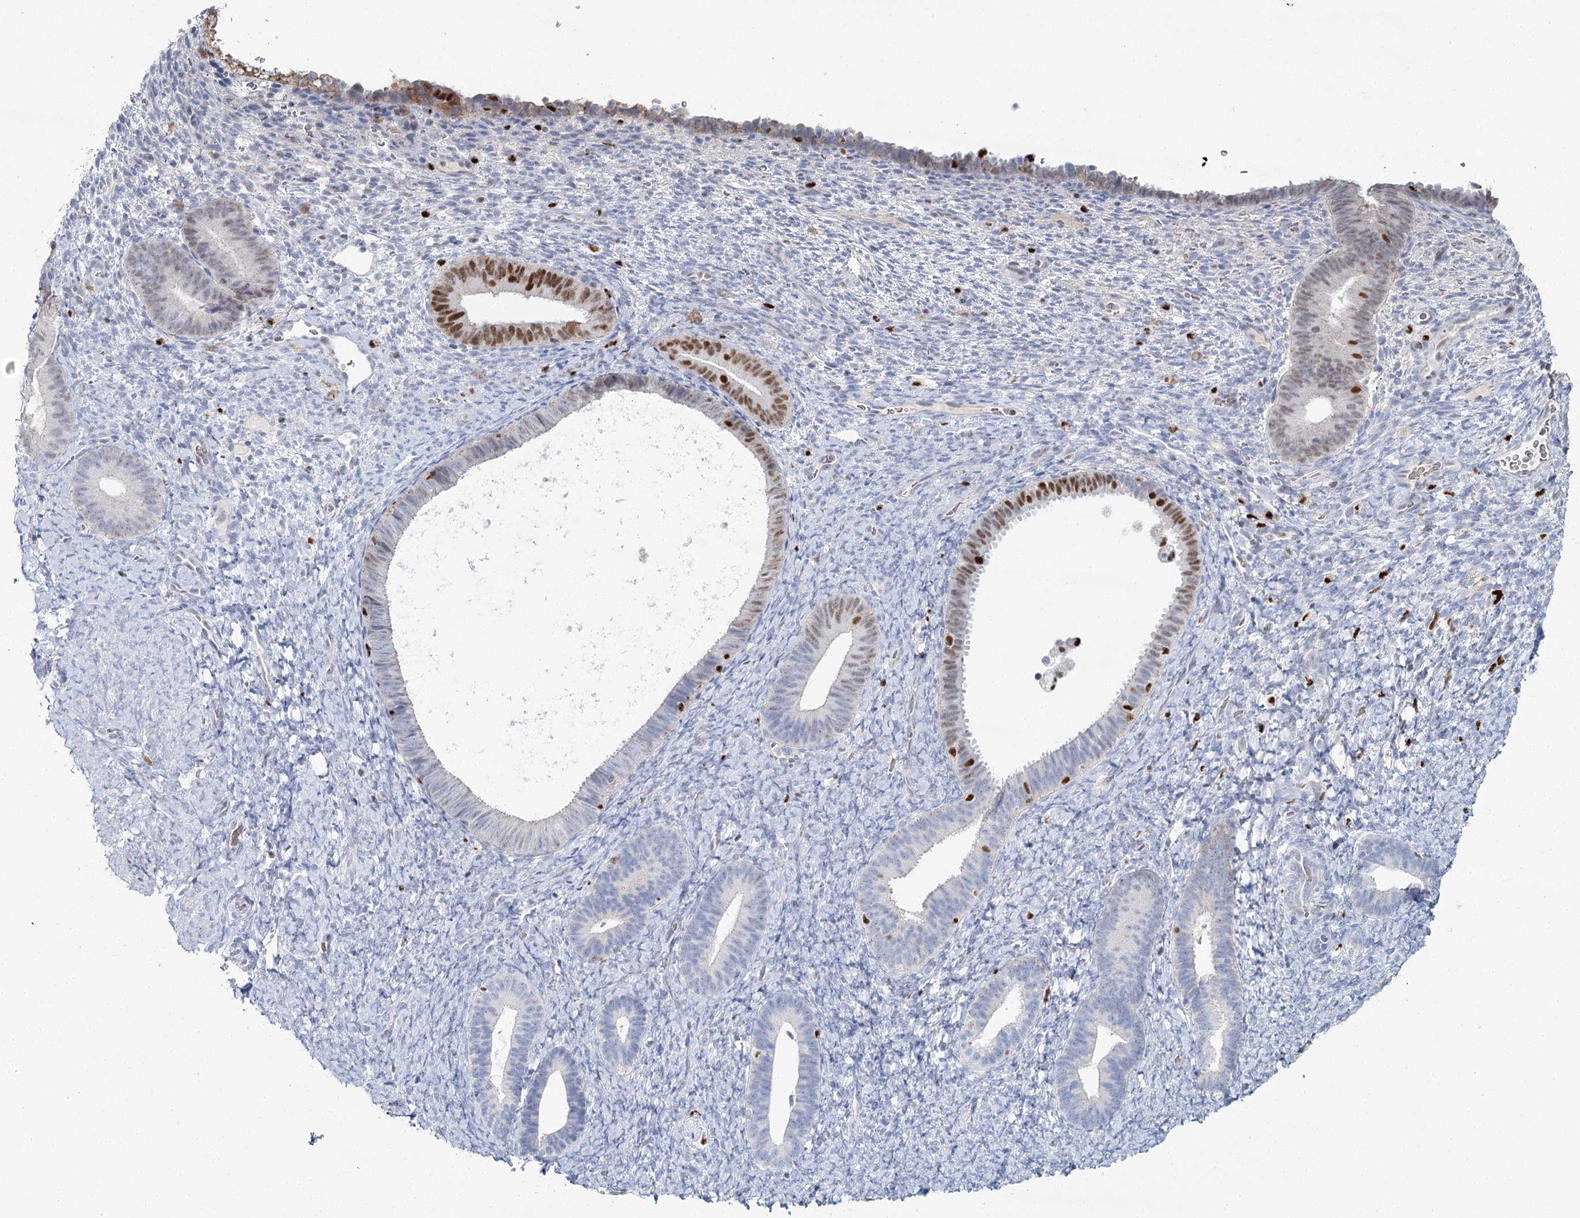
{"staining": {"intensity": "negative", "quantity": "none", "location": "none"}, "tissue": "endometrium", "cell_type": "Cells in endometrial stroma", "image_type": "normal", "snomed": [{"axis": "morphology", "description": "Normal tissue, NOS"}, {"axis": "topography", "description": "Endometrium"}], "caption": "Cells in endometrial stroma show no significant protein expression in normal endometrium. The staining was performed using DAB to visualize the protein expression in brown, while the nuclei were stained in blue with hematoxylin (Magnification: 20x).", "gene": "IGSF3", "patient": {"sex": "female", "age": 65}}